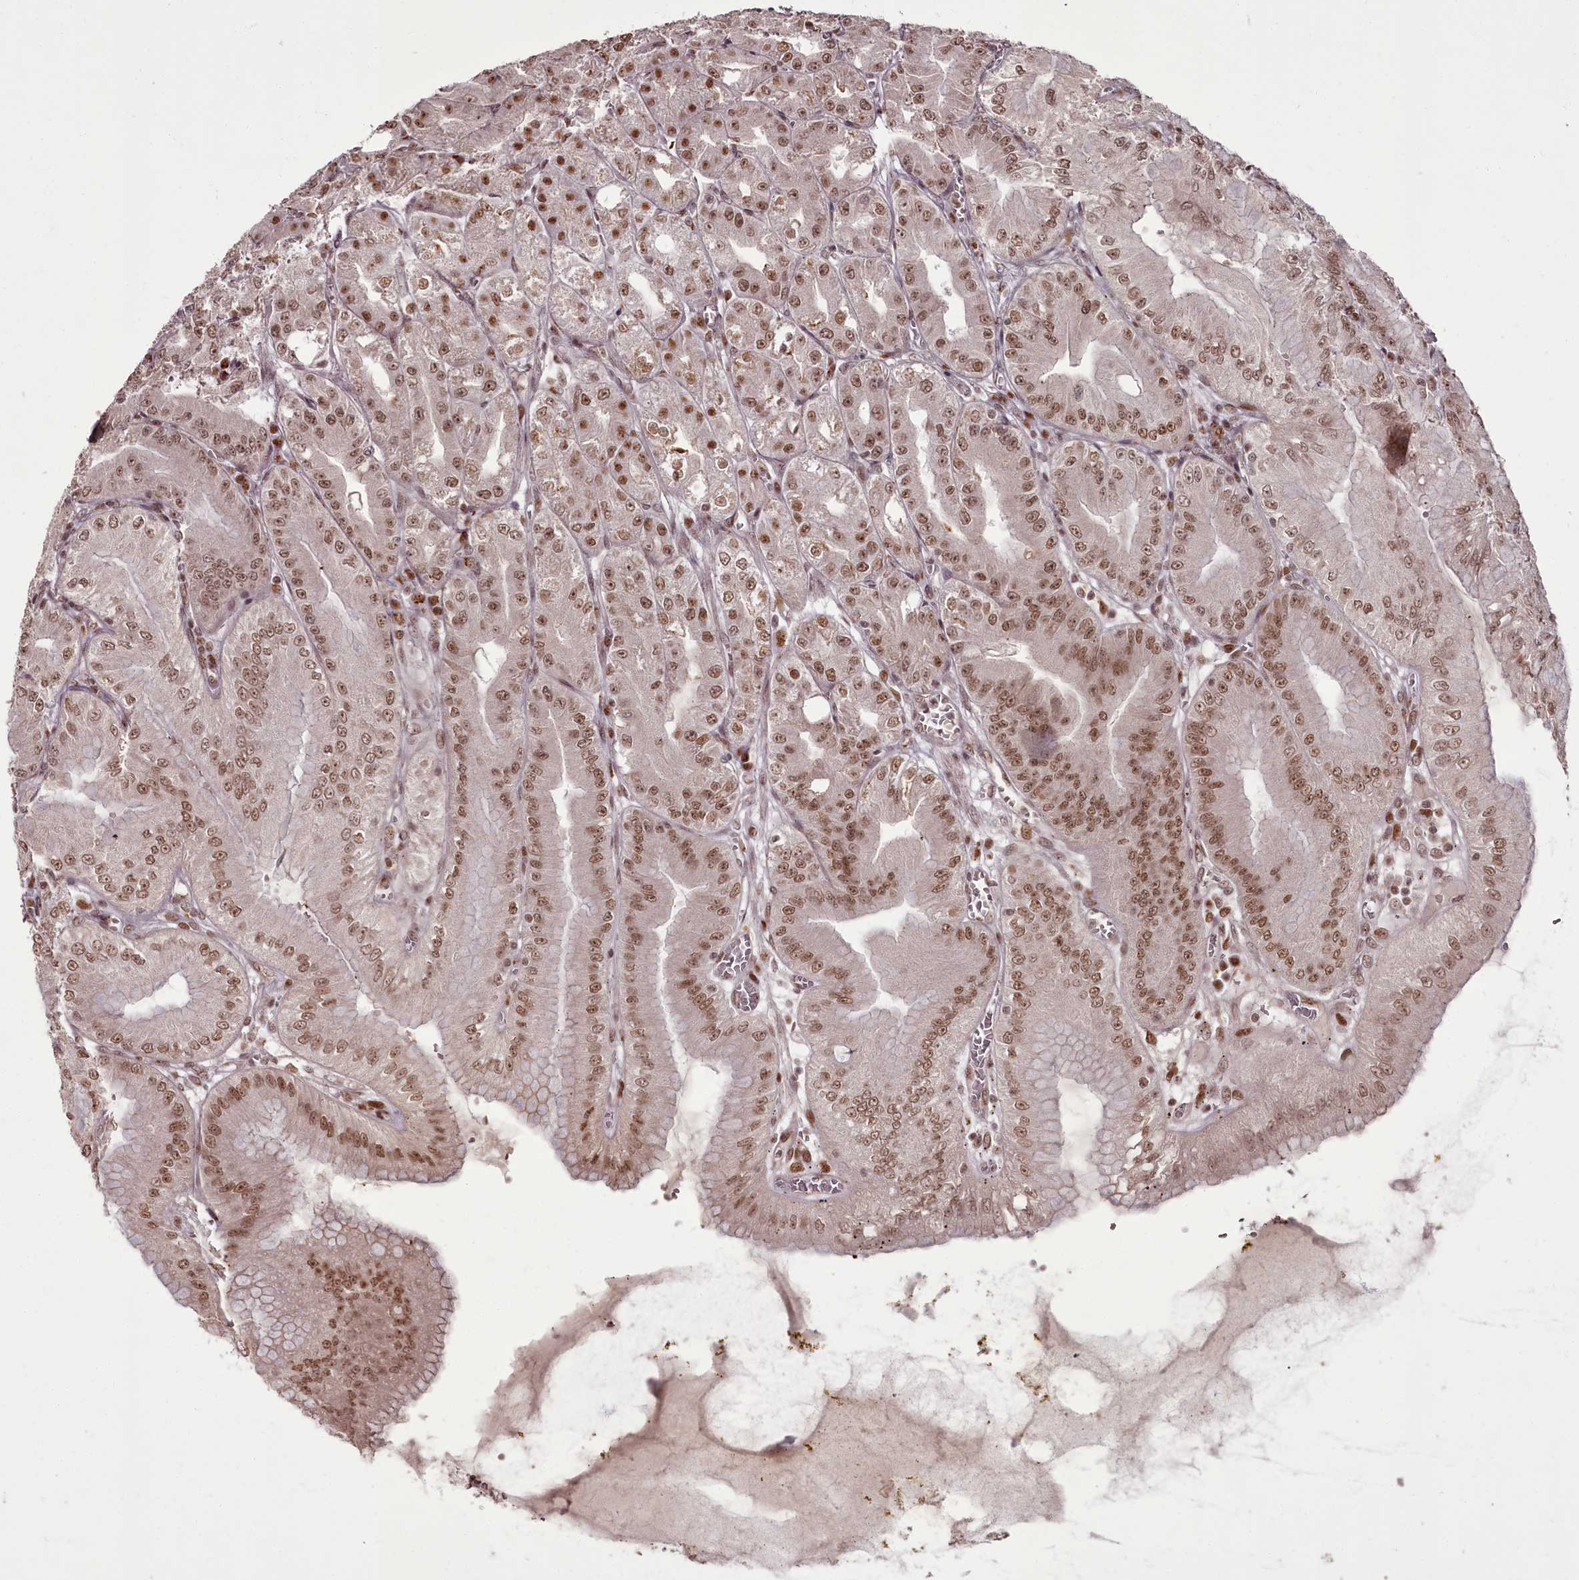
{"staining": {"intensity": "moderate", "quantity": ">75%", "location": "cytoplasmic/membranous,nuclear"}, "tissue": "stomach", "cell_type": "Glandular cells", "image_type": "normal", "snomed": [{"axis": "morphology", "description": "Normal tissue, NOS"}, {"axis": "topography", "description": "Stomach, upper"}, {"axis": "topography", "description": "Stomach, lower"}], "caption": "Glandular cells display medium levels of moderate cytoplasmic/membranous,nuclear staining in about >75% of cells in unremarkable human stomach. The protein is shown in brown color, while the nuclei are stained blue.", "gene": "CEP83", "patient": {"sex": "male", "age": 71}}